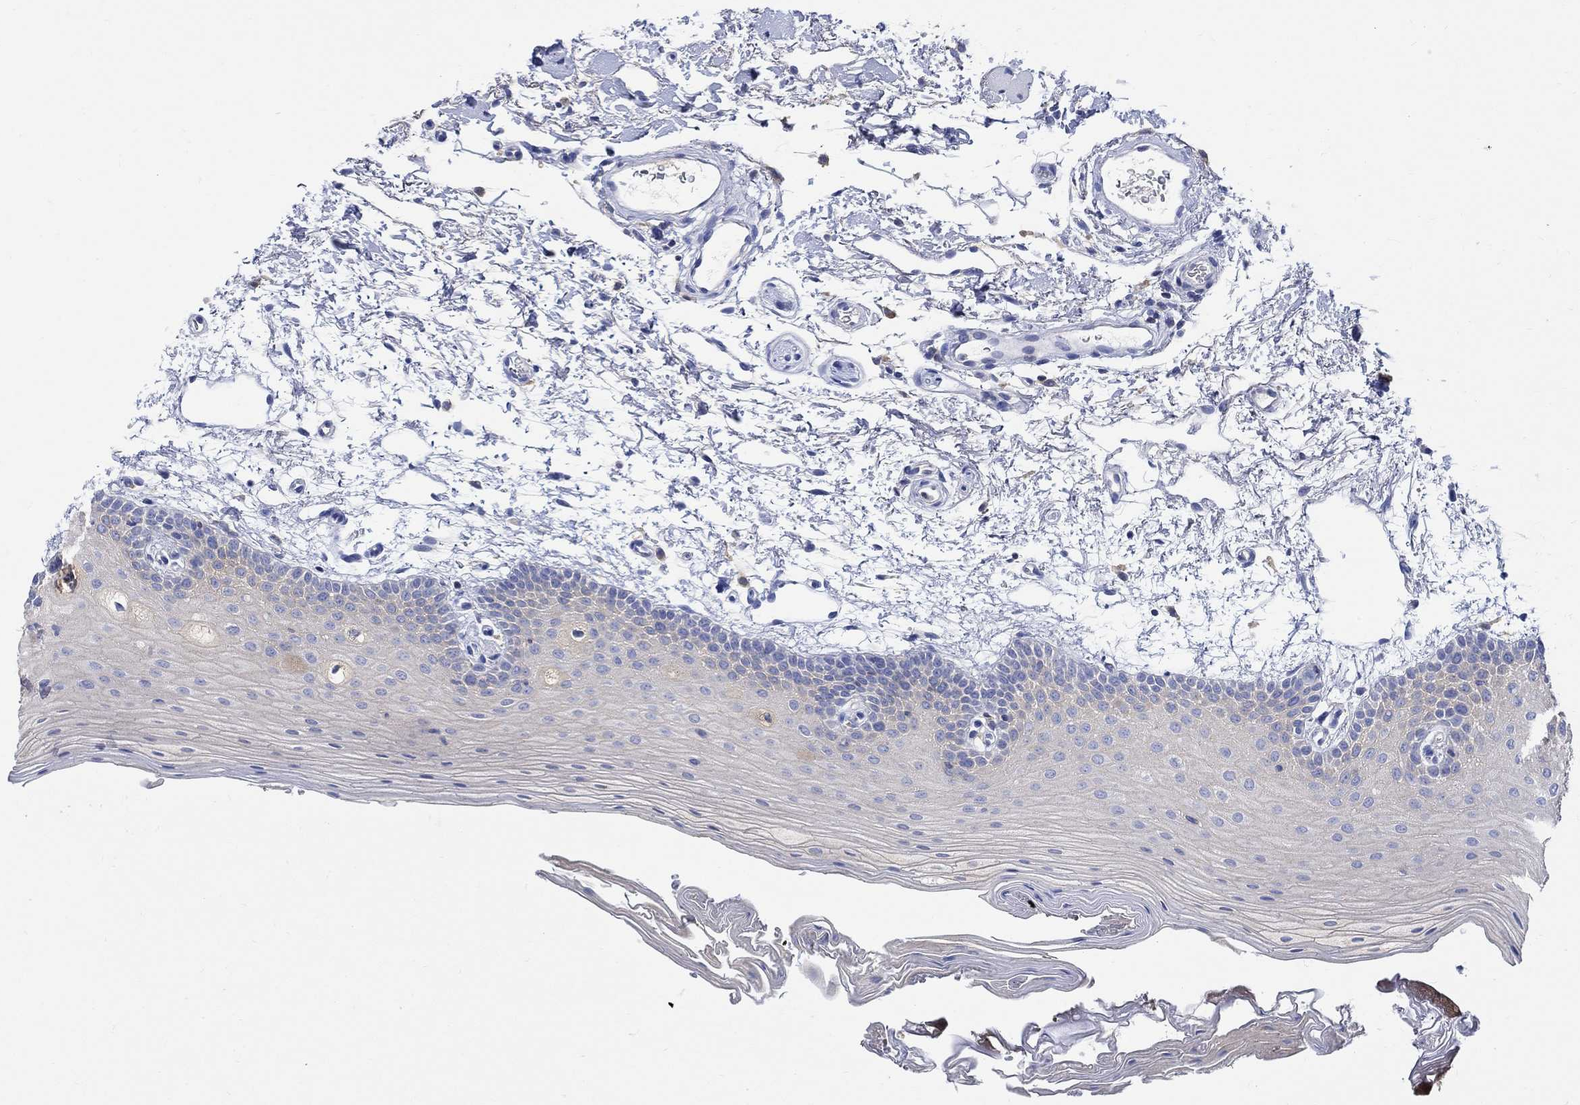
{"staining": {"intensity": "negative", "quantity": "none", "location": "none"}, "tissue": "oral mucosa", "cell_type": "Squamous epithelial cells", "image_type": "normal", "snomed": [{"axis": "morphology", "description": "Normal tissue, NOS"}, {"axis": "topography", "description": "Oral tissue"}, {"axis": "topography", "description": "Tounge, NOS"}], "caption": "Micrograph shows no protein staining in squamous epithelial cells of benign oral mucosa.", "gene": "GCM1", "patient": {"sex": "female", "age": 86}}